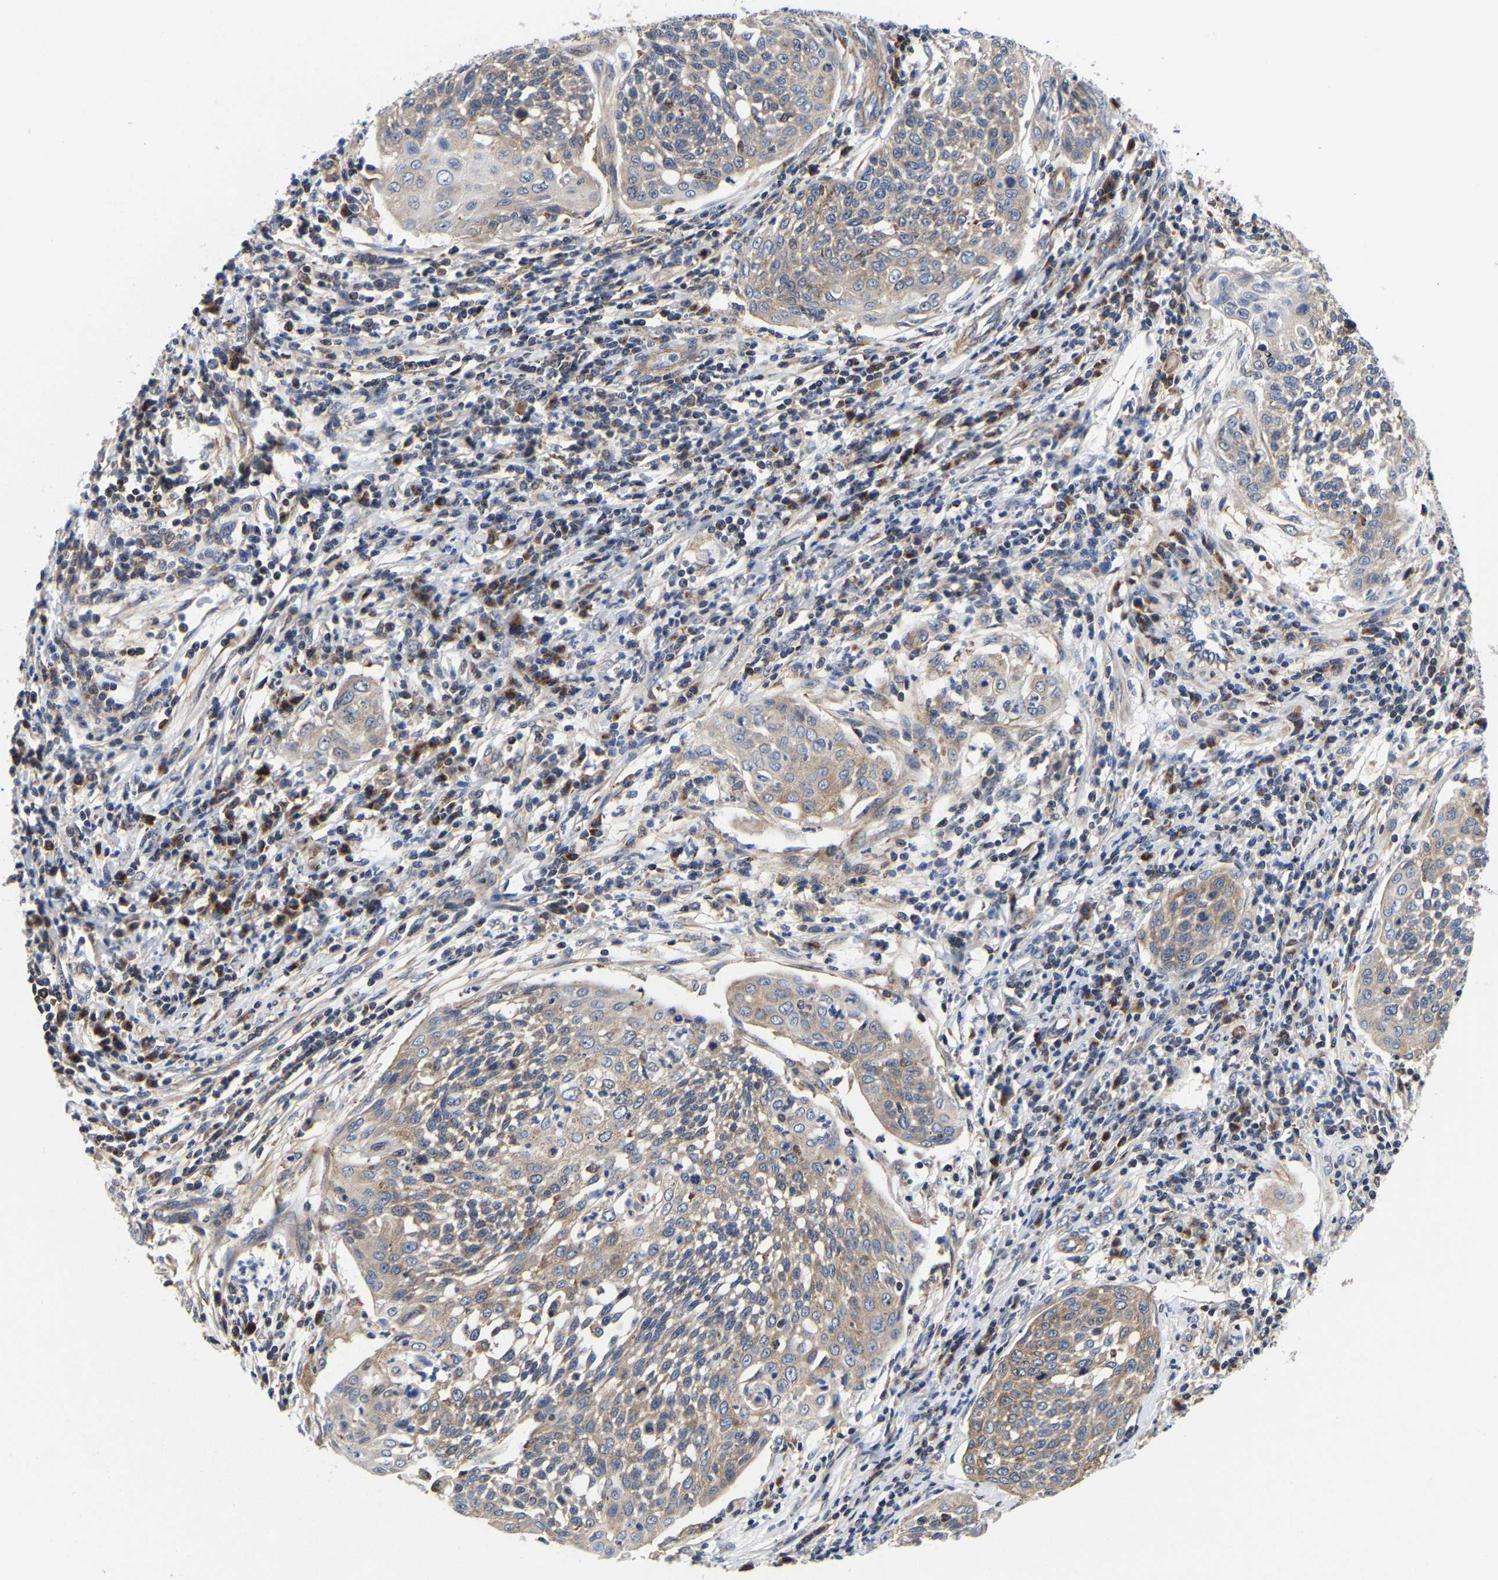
{"staining": {"intensity": "moderate", "quantity": ">75%", "location": "cytoplasmic/membranous"}, "tissue": "cervical cancer", "cell_type": "Tumor cells", "image_type": "cancer", "snomed": [{"axis": "morphology", "description": "Squamous cell carcinoma, NOS"}, {"axis": "topography", "description": "Cervix"}], "caption": "Human cervical cancer stained with a brown dye demonstrates moderate cytoplasmic/membranous positive positivity in about >75% of tumor cells.", "gene": "PFKFB3", "patient": {"sex": "female", "age": 34}}